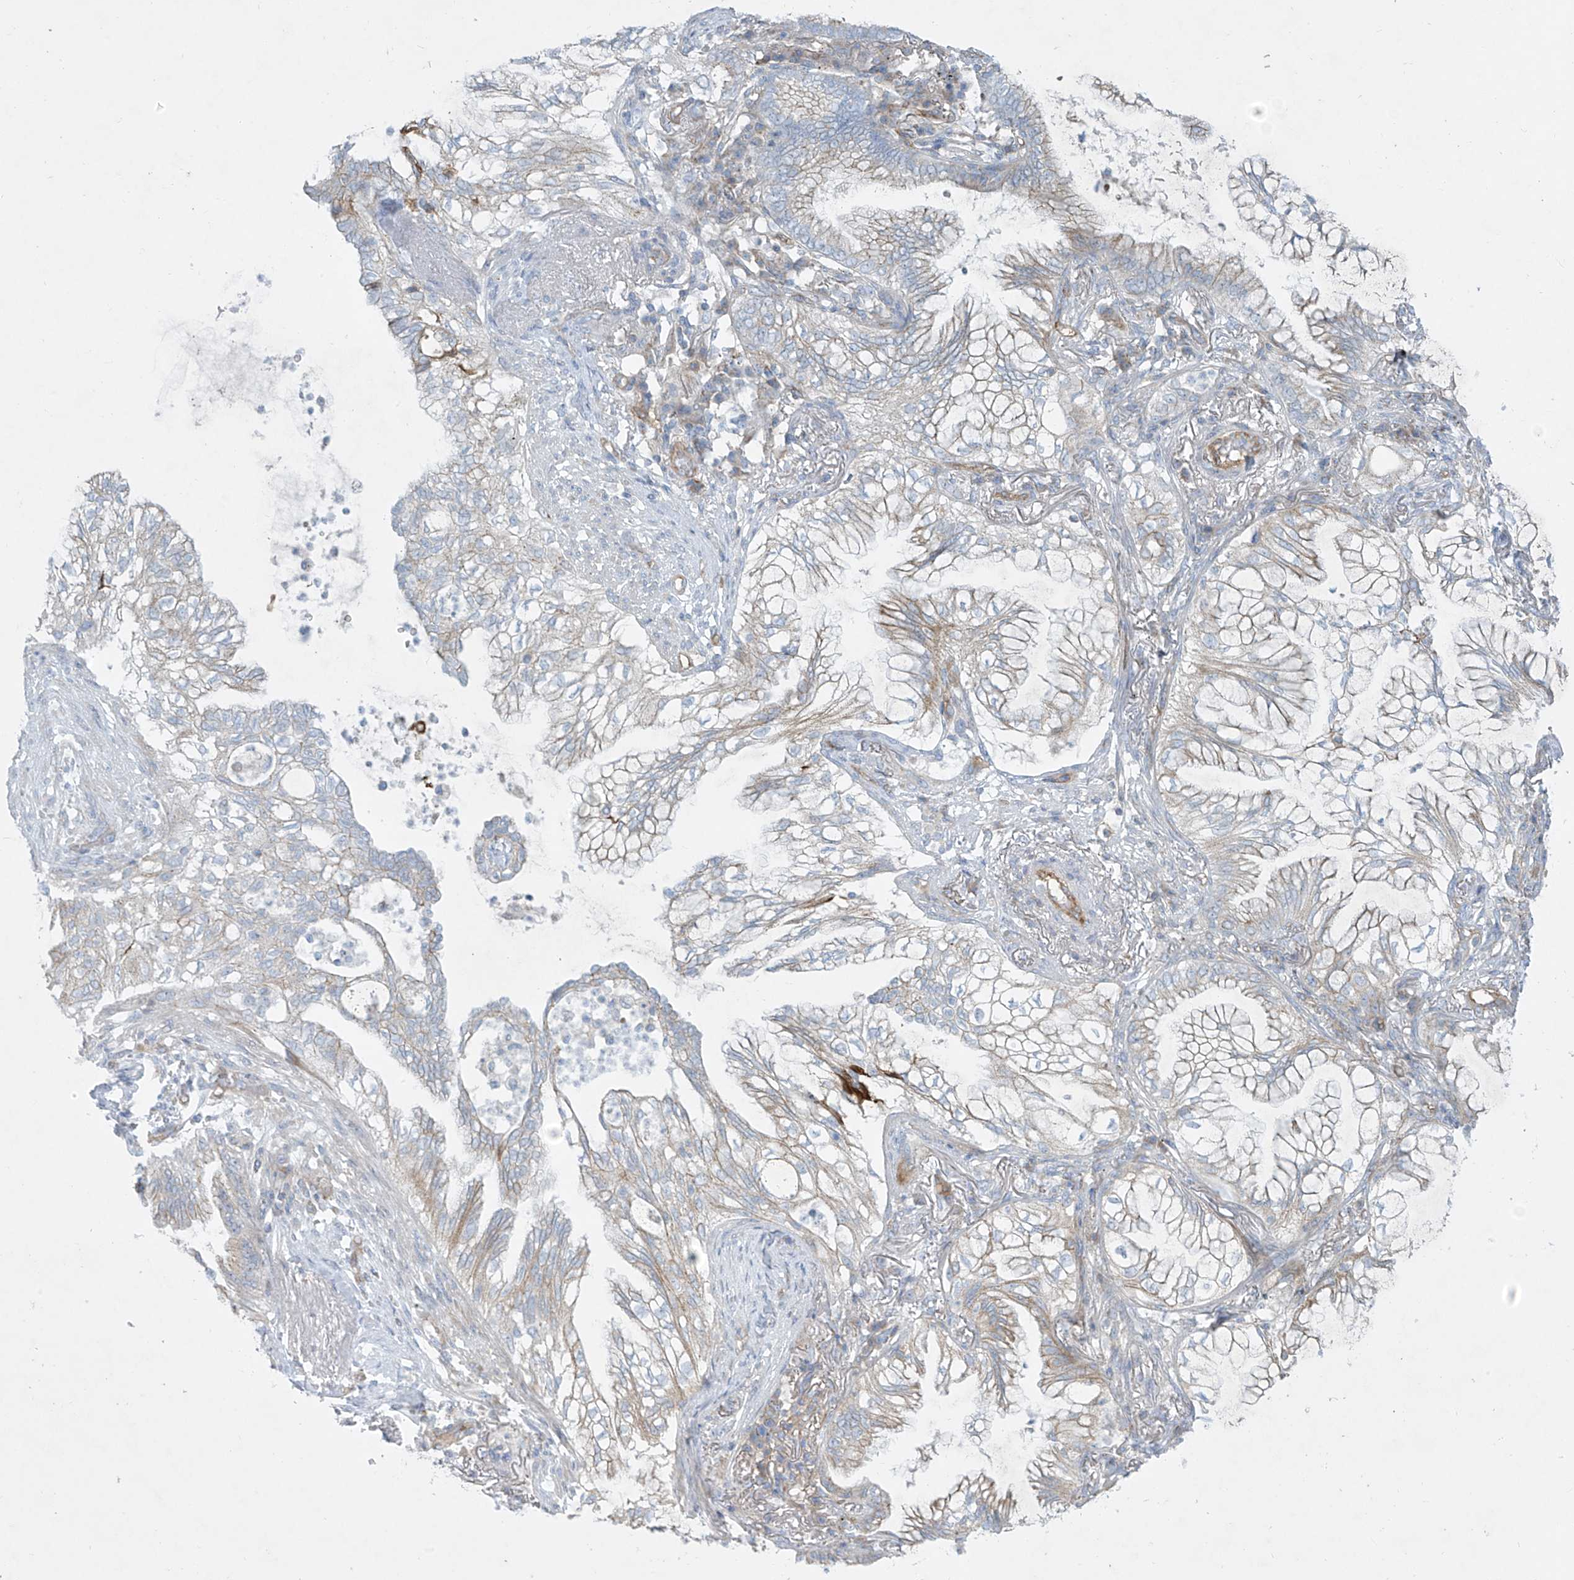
{"staining": {"intensity": "weak", "quantity": "25%-75%", "location": "cytoplasmic/membranous"}, "tissue": "lung cancer", "cell_type": "Tumor cells", "image_type": "cancer", "snomed": [{"axis": "morphology", "description": "Adenocarcinoma, NOS"}, {"axis": "topography", "description": "Lung"}], "caption": "Immunohistochemistry (IHC) of human adenocarcinoma (lung) displays low levels of weak cytoplasmic/membranous expression in about 25%-75% of tumor cells.", "gene": "VAMP5", "patient": {"sex": "female", "age": 70}}